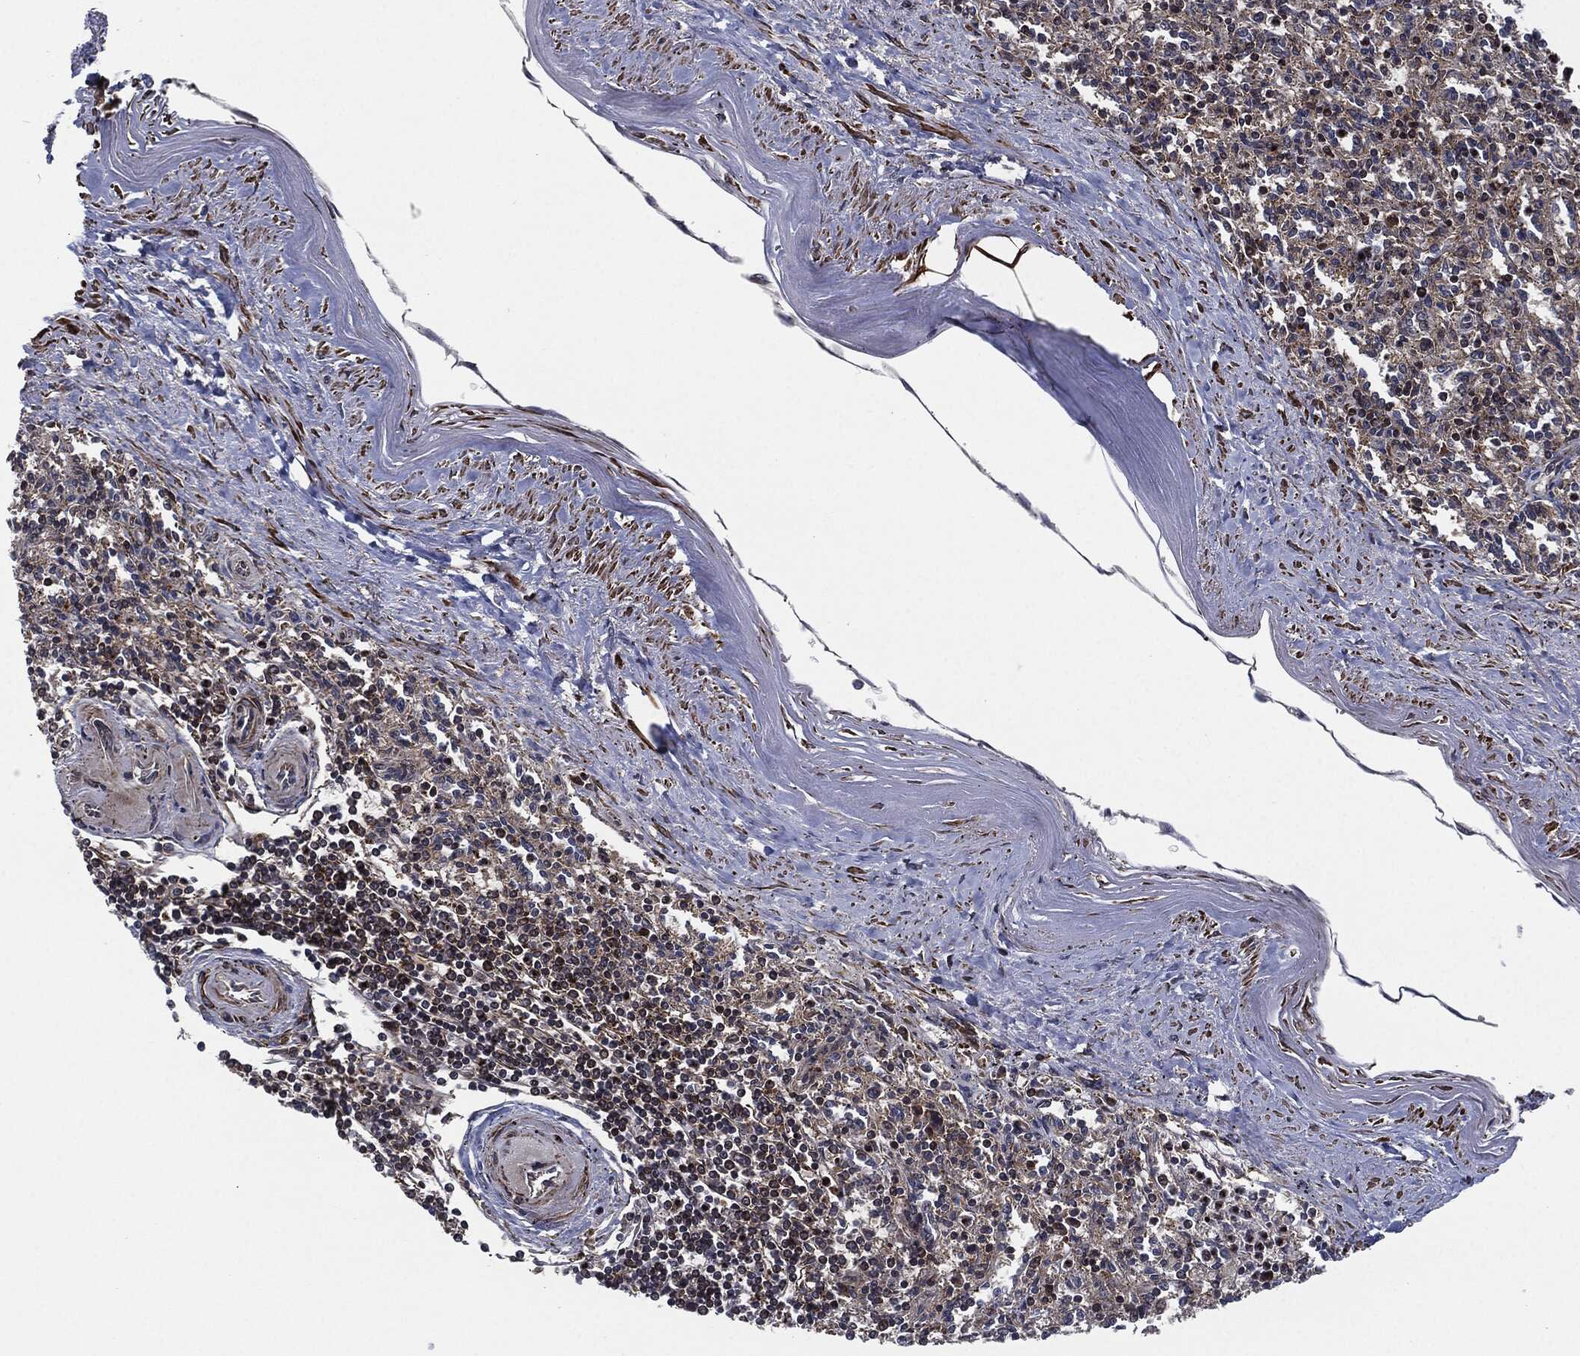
{"staining": {"intensity": "moderate", "quantity": ">75%", "location": "cytoplasmic/membranous"}, "tissue": "spleen", "cell_type": "Cells in red pulp", "image_type": "normal", "snomed": [{"axis": "morphology", "description": "Normal tissue, NOS"}, {"axis": "topography", "description": "Spleen"}], "caption": "Immunohistochemical staining of benign human spleen reveals moderate cytoplasmic/membranous protein positivity in about >75% of cells in red pulp.", "gene": "UBR1", "patient": {"sex": "male", "age": 69}}